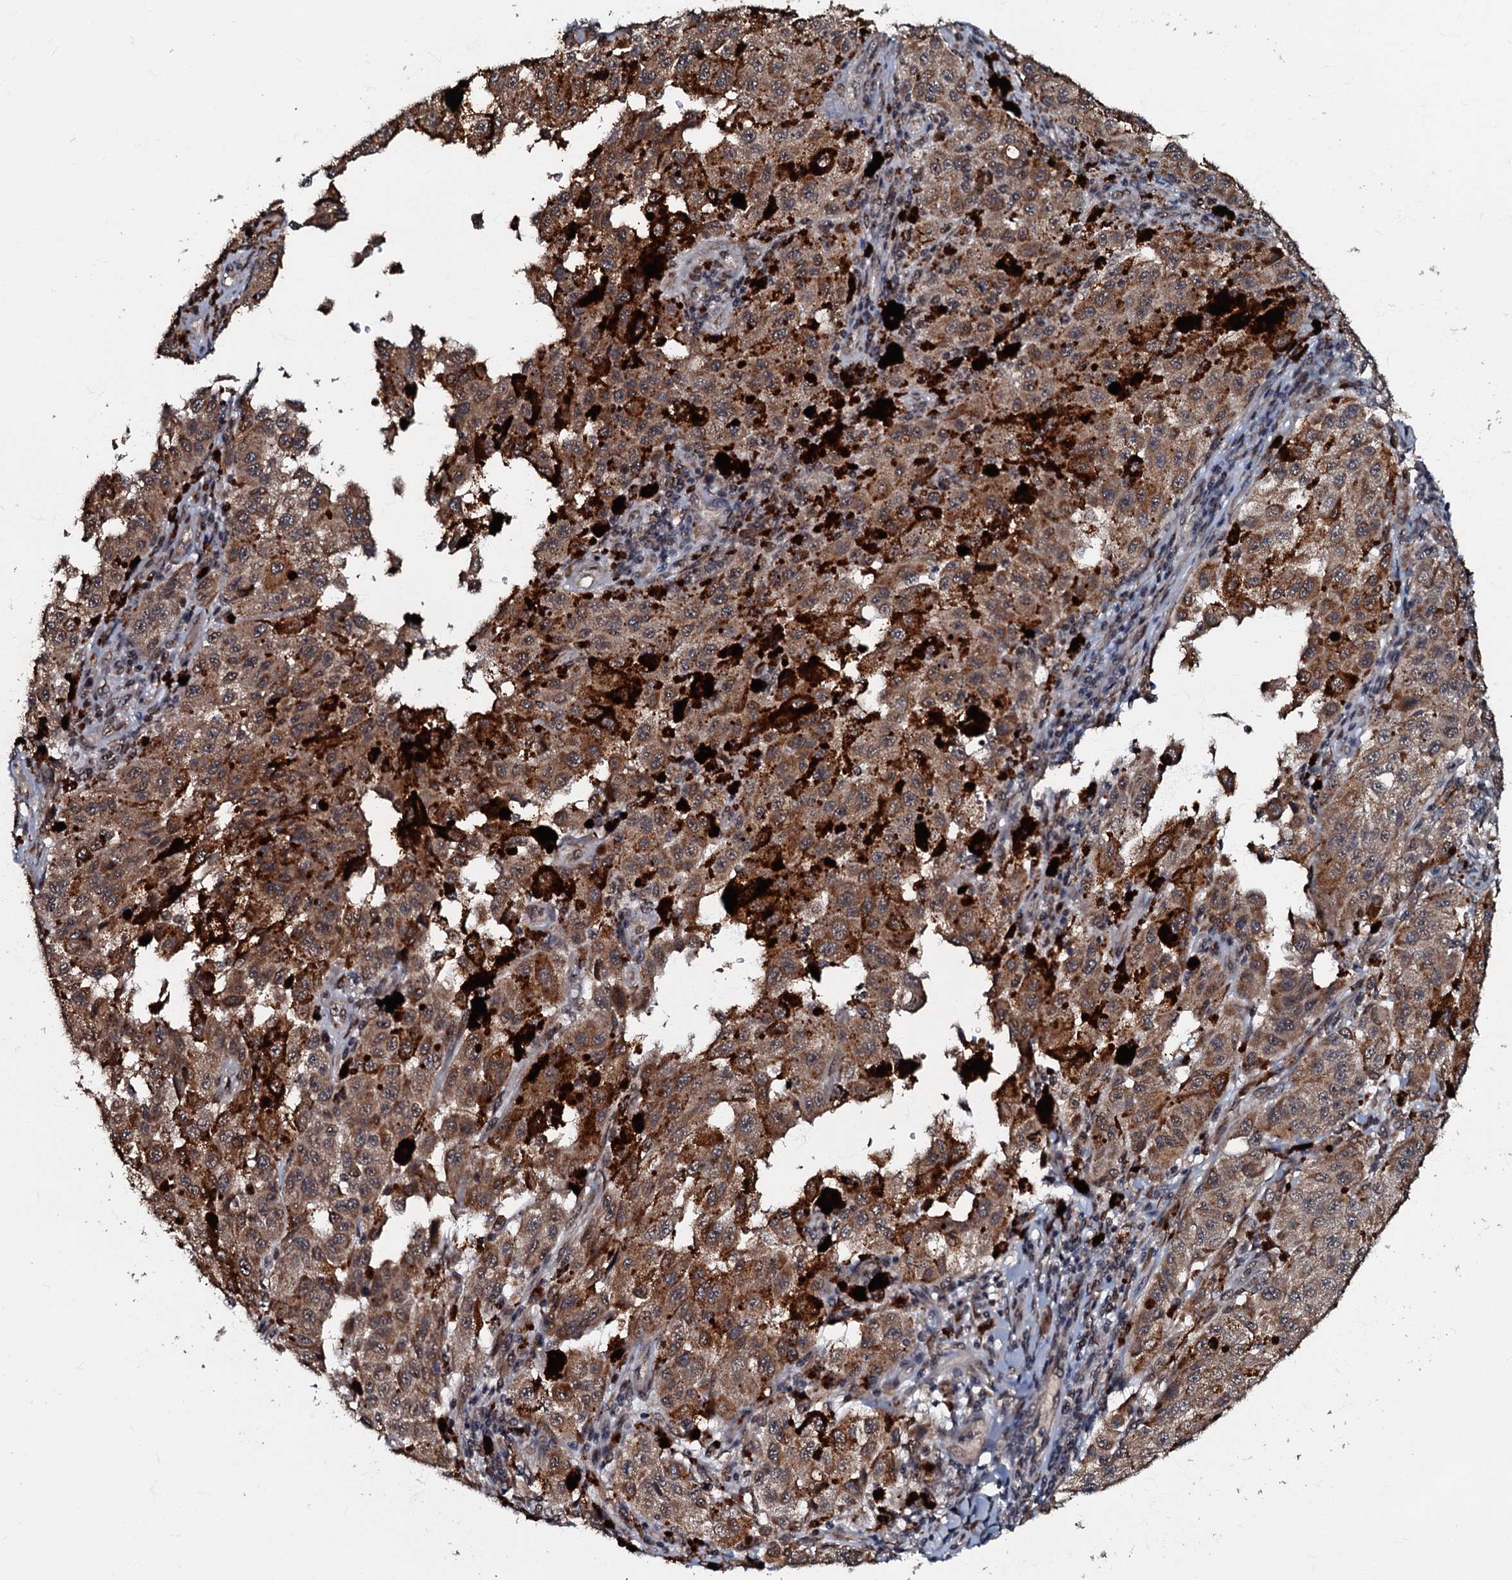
{"staining": {"intensity": "moderate", "quantity": ">75%", "location": "cytoplasmic/membranous"}, "tissue": "melanoma", "cell_type": "Tumor cells", "image_type": "cancer", "snomed": [{"axis": "morphology", "description": "Malignant melanoma, NOS"}, {"axis": "topography", "description": "Skin"}], "caption": "A medium amount of moderate cytoplasmic/membranous staining is appreciated in about >75% of tumor cells in malignant melanoma tissue.", "gene": "C18orf32", "patient": {"sex": "female", "age": 64}}